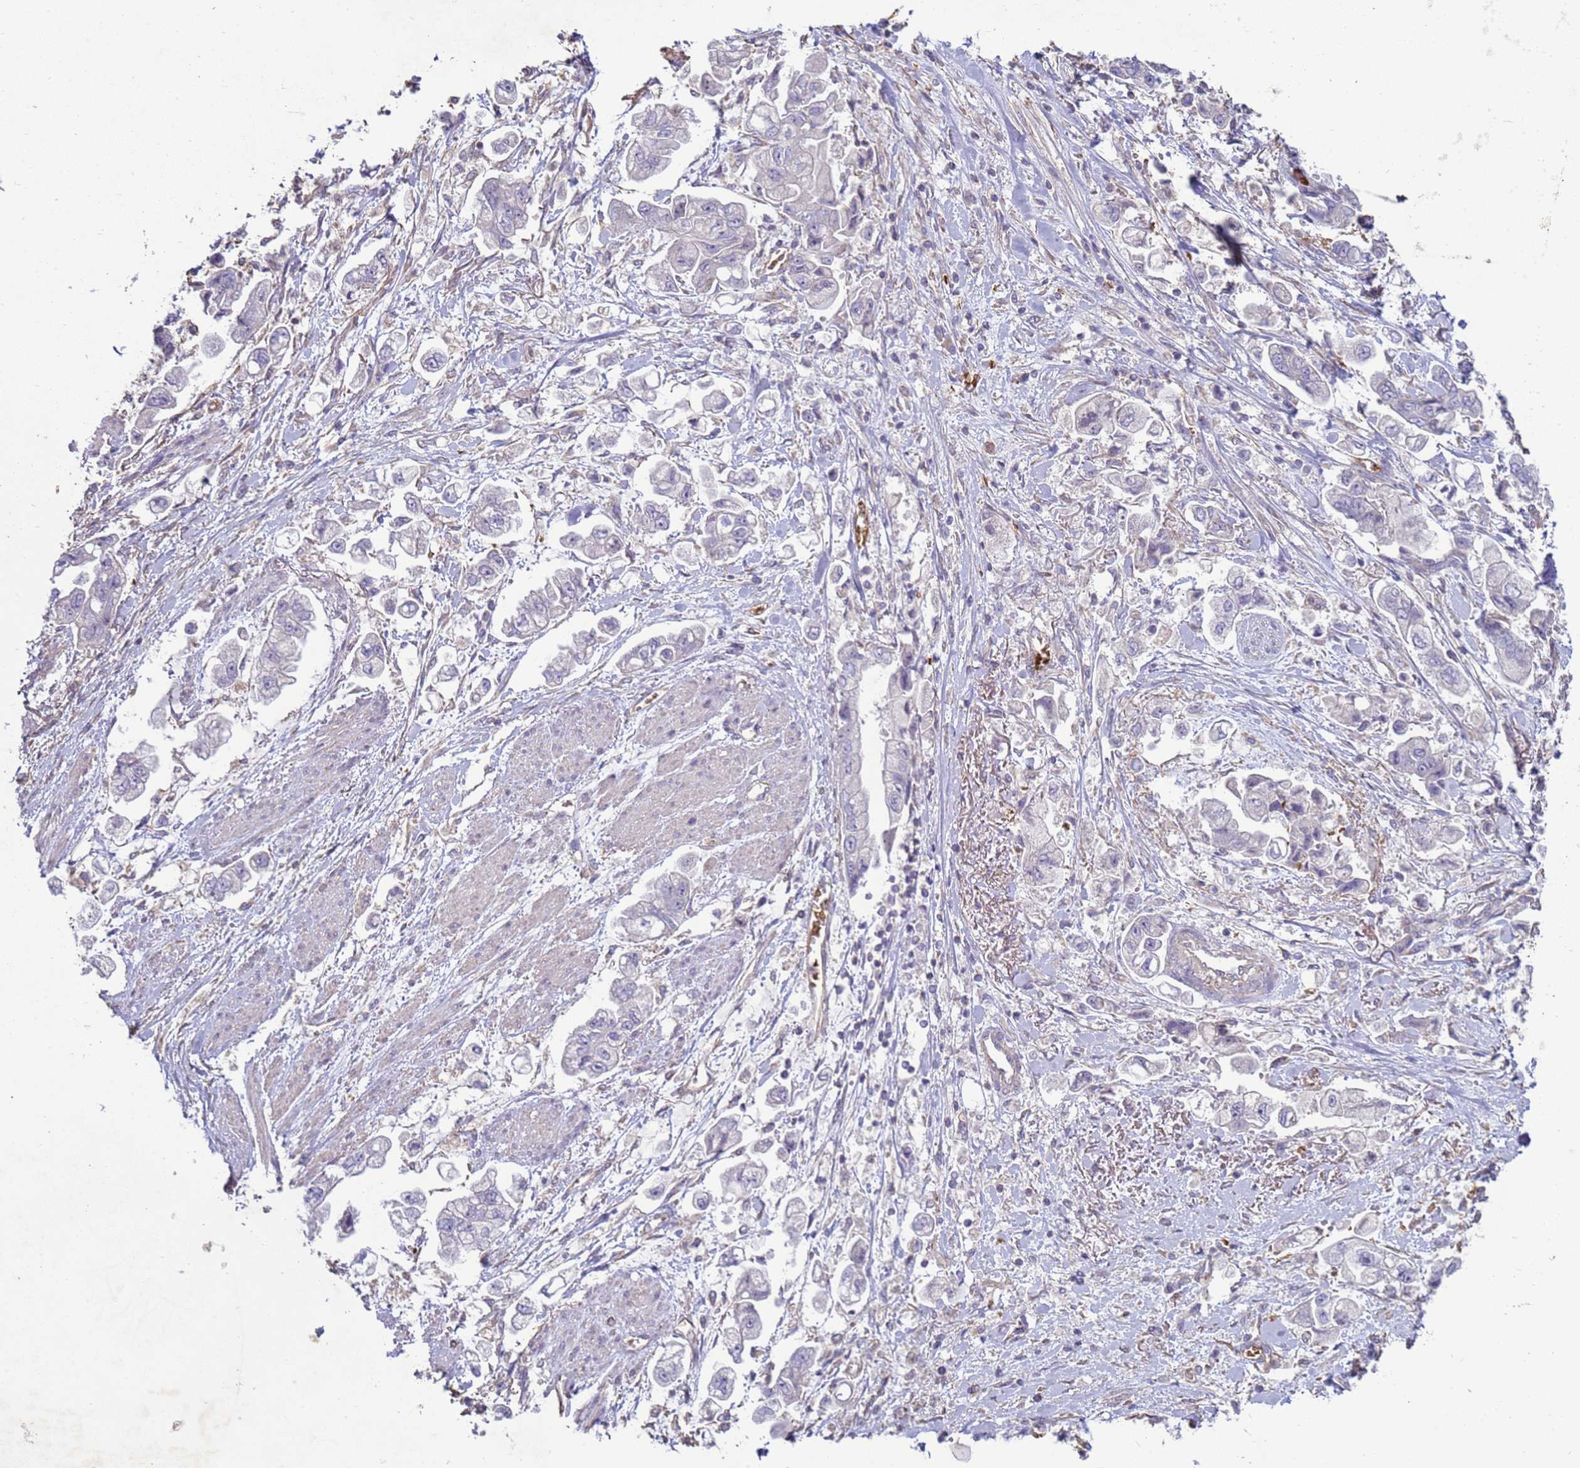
{"staining": {"intensity": "negative", "quantity": "none", "location": "none"}, "tissue": "stomach cancer", "cell_type": "Tumor cells", "image_type": "cancer", "snomed": [{"axis": "morphology", "description": "Adenocarcinoma, NOS"}, {"axis": "topography", "description": "Stomach"}], "caption": "Stomach adenocarcinoma was stained to show a protein in brown. There is no significant staining in tumor cells.", "gene": "SGIP1", "patient": {"sex": "male", "age": 62}}